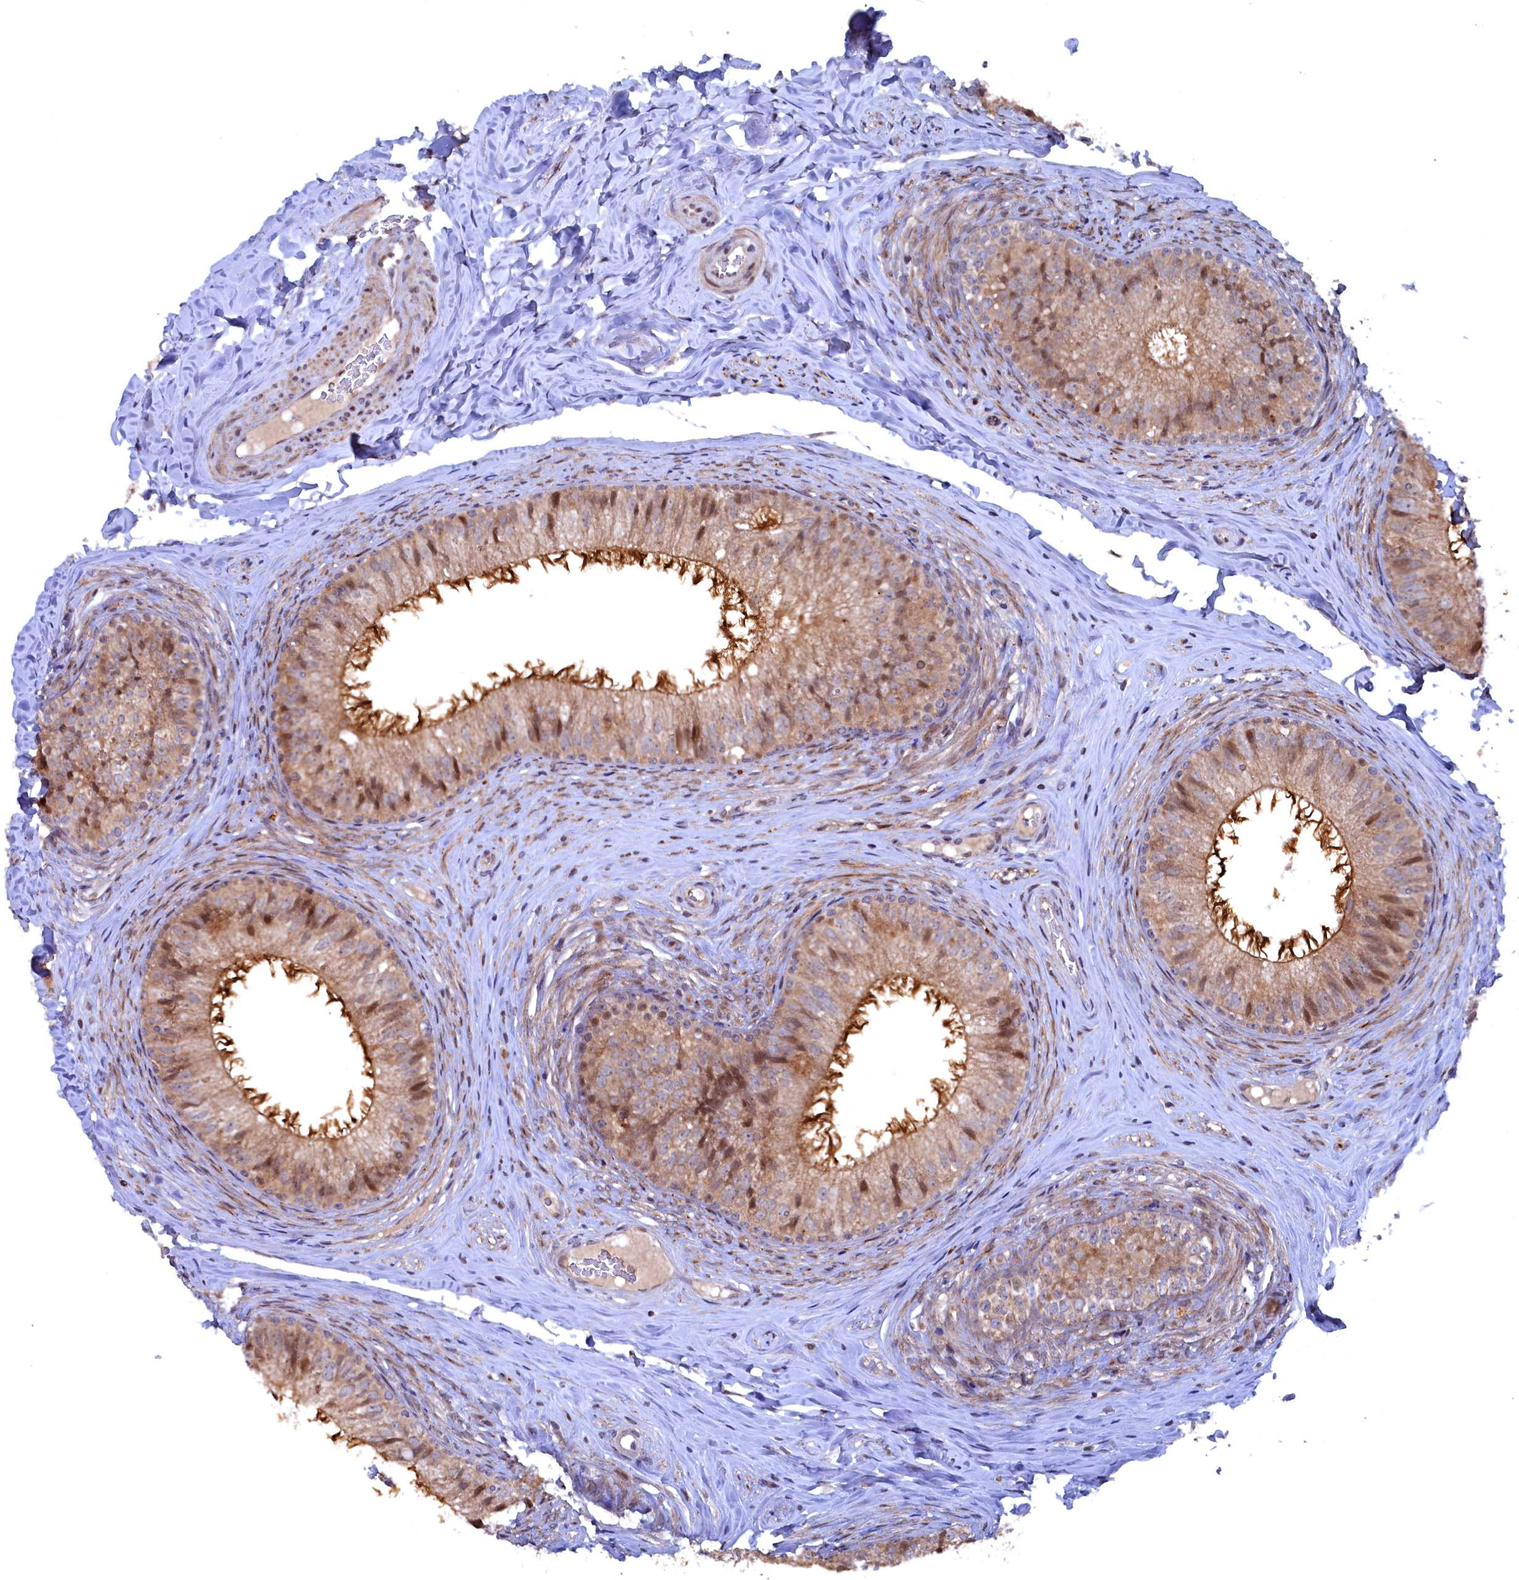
{"staining": {"intensity": "moderate", "quantity": ">75%", "location": "cytoplasmic/membranous,nuclear"}, "tissue": "epididymis", "cell_type": "Glandular cells", "image_type": "normal", "snomed": [{"axis": "morphology", "description": "Normal tissue, NOS"}, {"axis": "topography", "description": "Epididymis"}], "caption": "Immunohistochemistry image of benign human epididymis stained for a protein (brown), which demonstrates medium levels of moderate cytoplasmic/membranous,nuclear expression in approximately >75% of glandular cells.", "gene": "TMC5", "patient": {"sex": "male", "age": 34}}